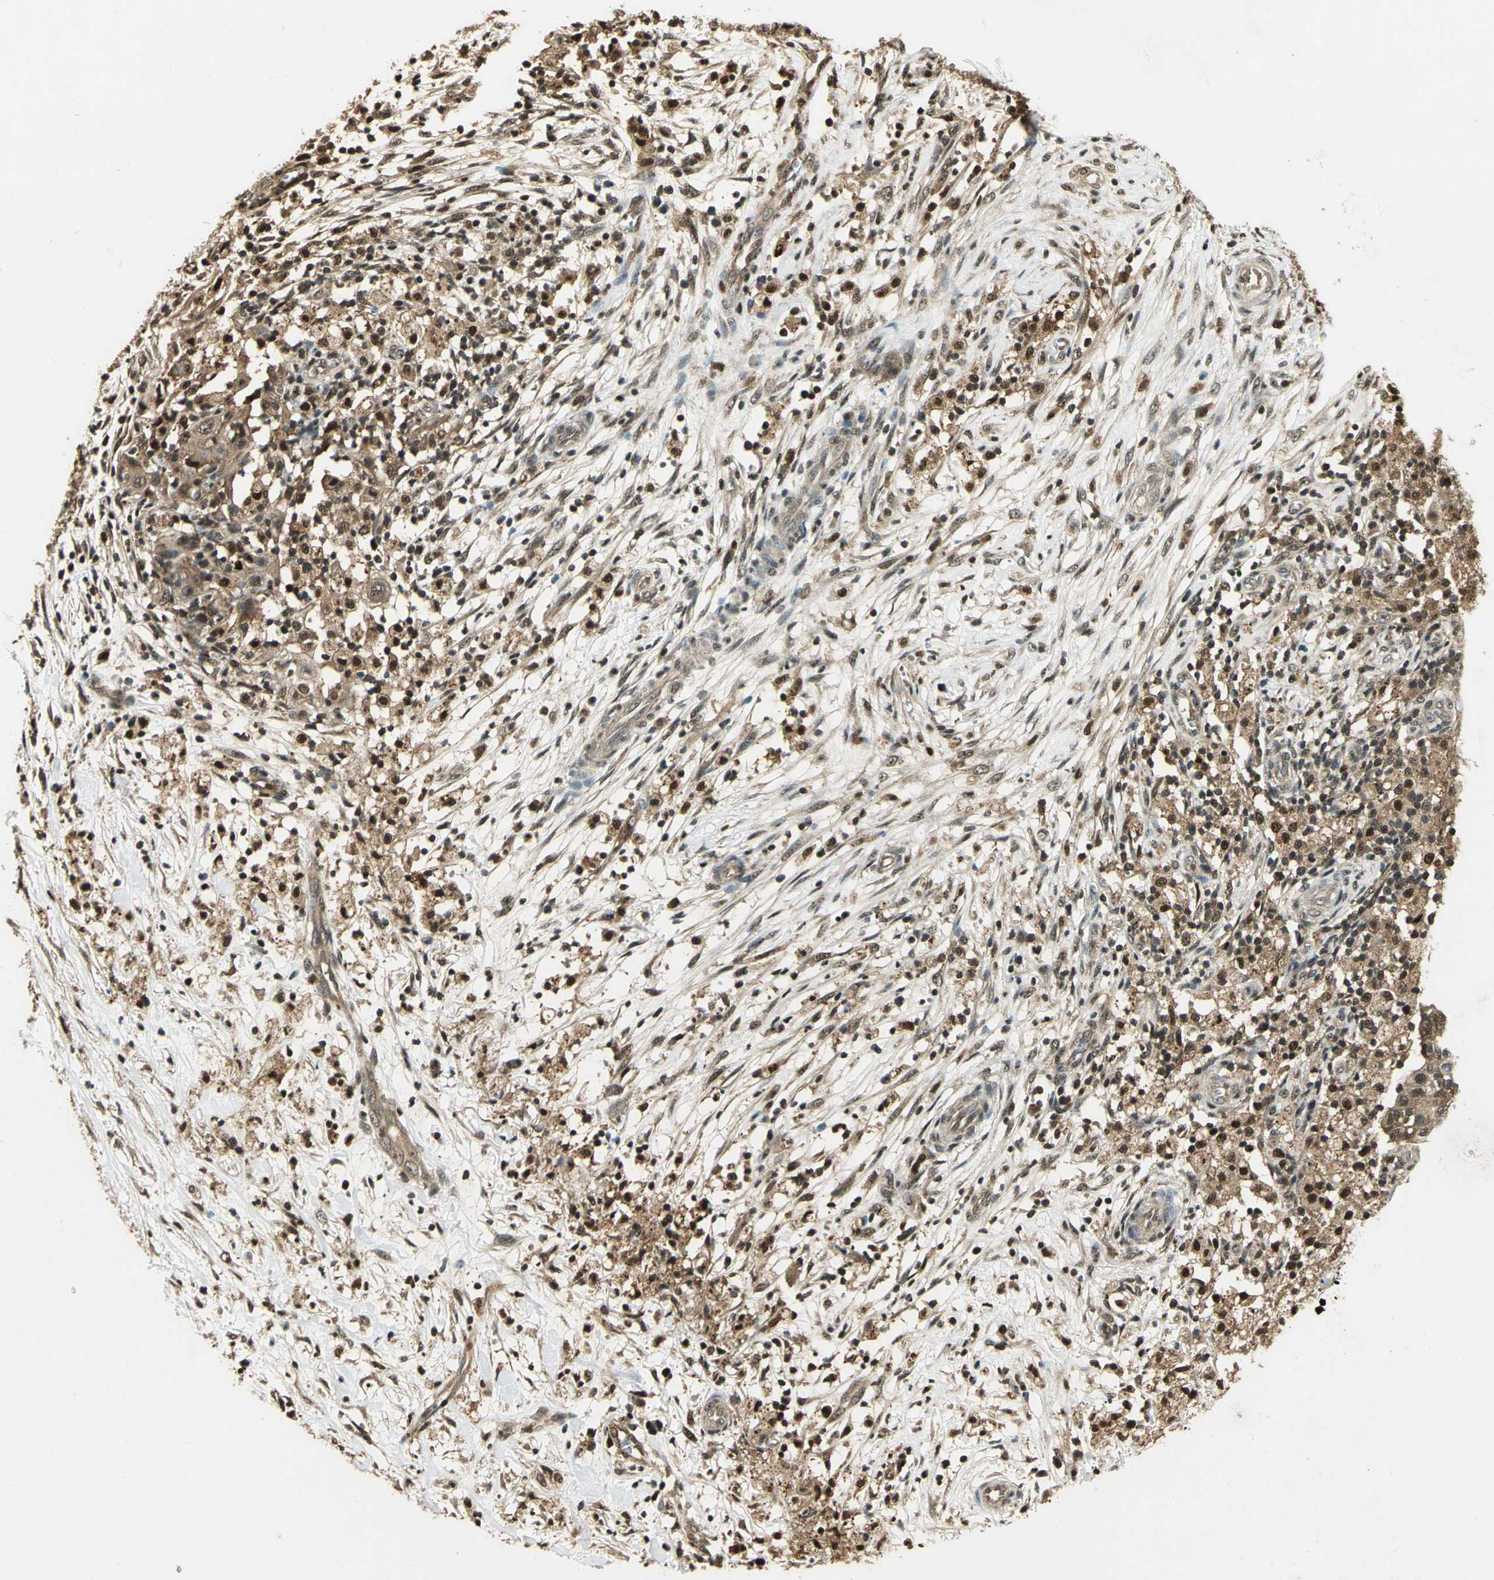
{"staining": {"intensity": "moderate", "quantity": ">75%", "location": "cytoplasmic/membranous,nuclear"}, "tissue": "ovarian cancer", "cell_type": "Tumor cells", "image_type": "cancer", "snomed": [{"axis": "morphology", "description": "Carcinoma, endometroid"}, {"axis": "topography", "description": "Ovary"}], "caption": "Immunohistochemical staining of human ovarian cancer exhibits moderate cytoplasmic/membranous and nuclear protein expression in approximately >75% of tumor cells.", "gene": "PPP1R13L", "patient": {"sex": "female", "age": 42}}